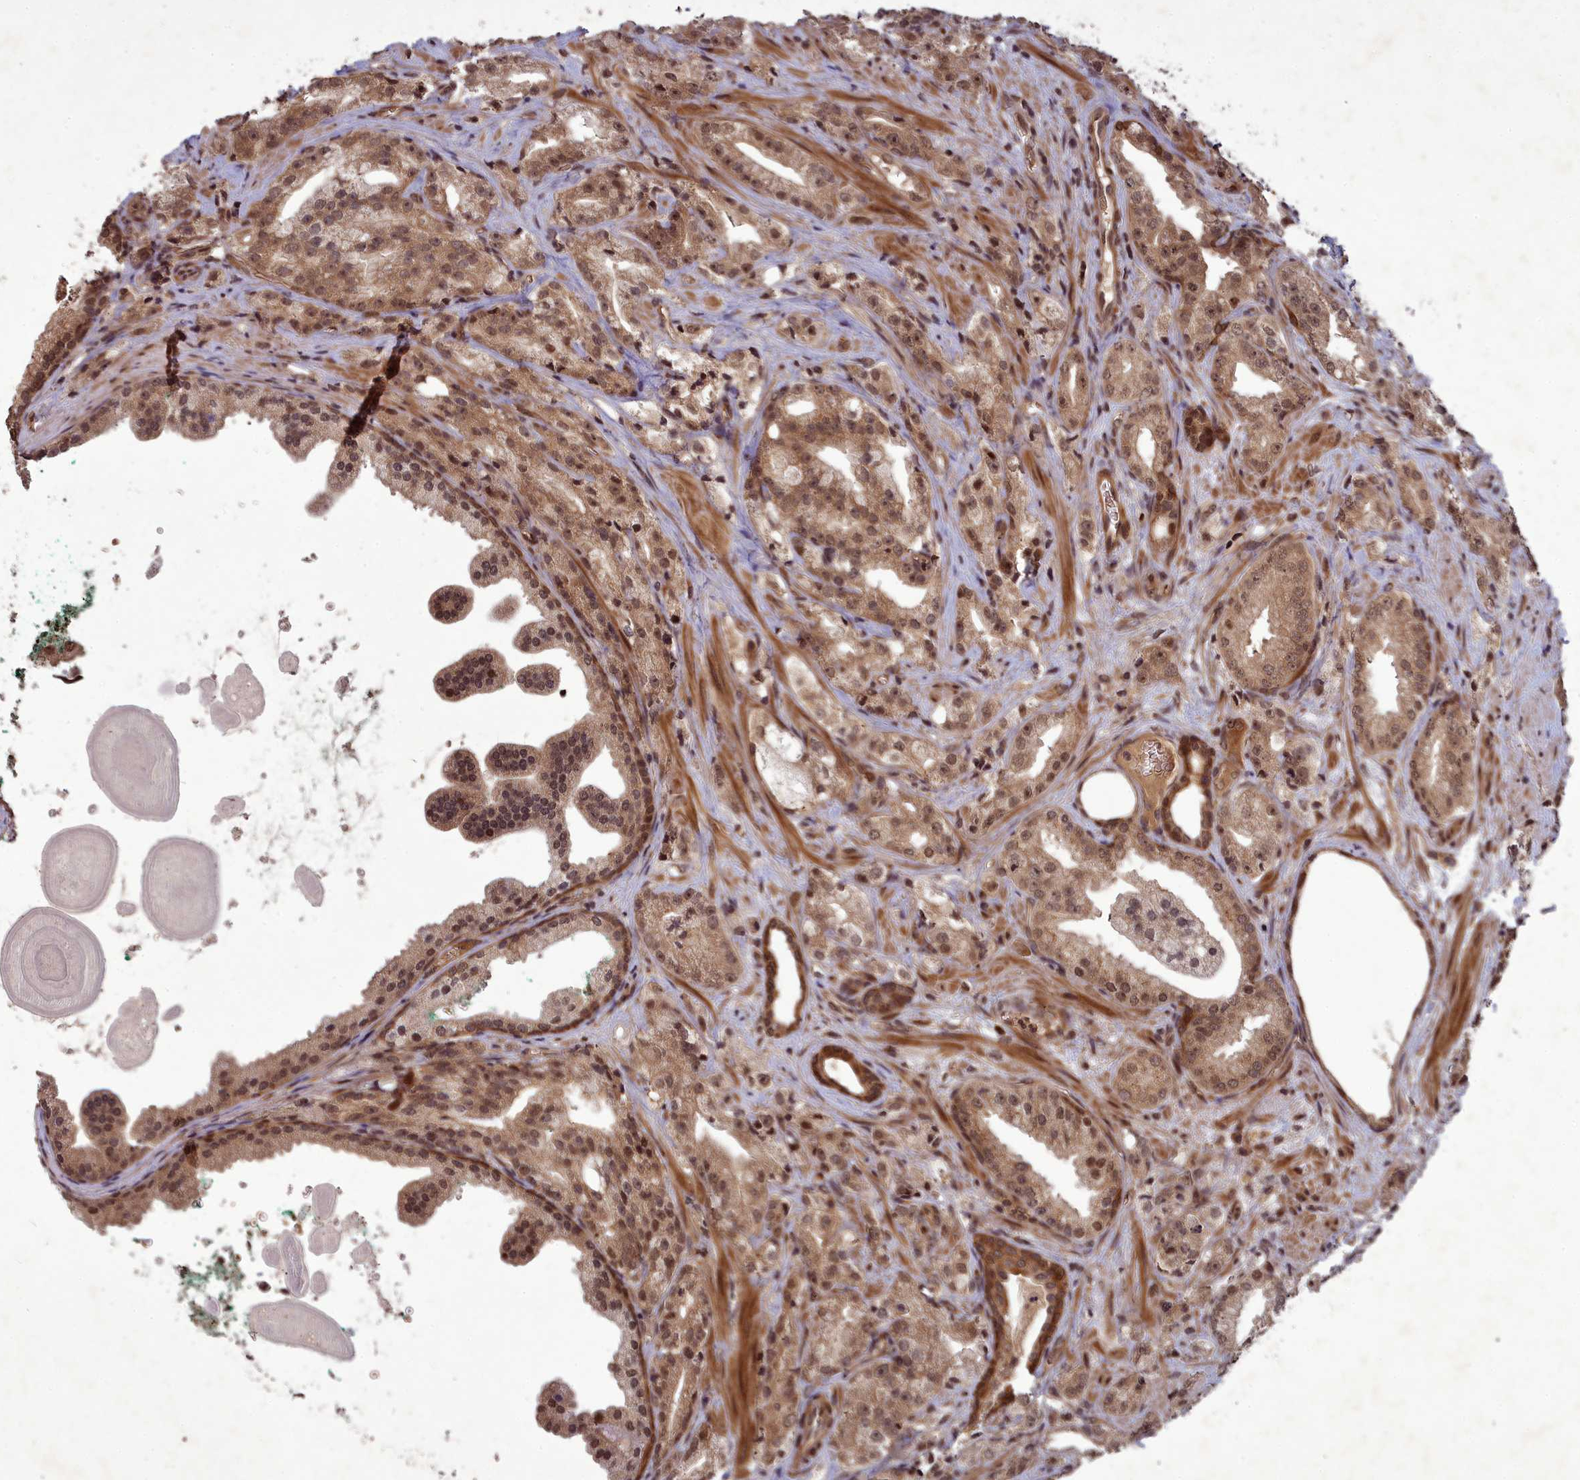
{"staining": {"intensity": "moderate", "quantity": ">75%", "location": "cytoplasmic/membranous,nuclear"}, "tissue": "prostate cancer", "cell_type": "Tumor cells", "image_type": "cancer", "snomed": [{"axis": "morphology", "description": "Adenocarcinoma, High grade"}, {"axis": "topography", "description": "Prostate"}], "caption": "Protein analysis of adenocarcinoma (high-grade) (prostate) tissue displays moderate cytoplasmic/membranous and nuclear positivity in about >75% of tumor cells.", "gene": "SRMS", "patient": {"sex": "male", "age": 64}}